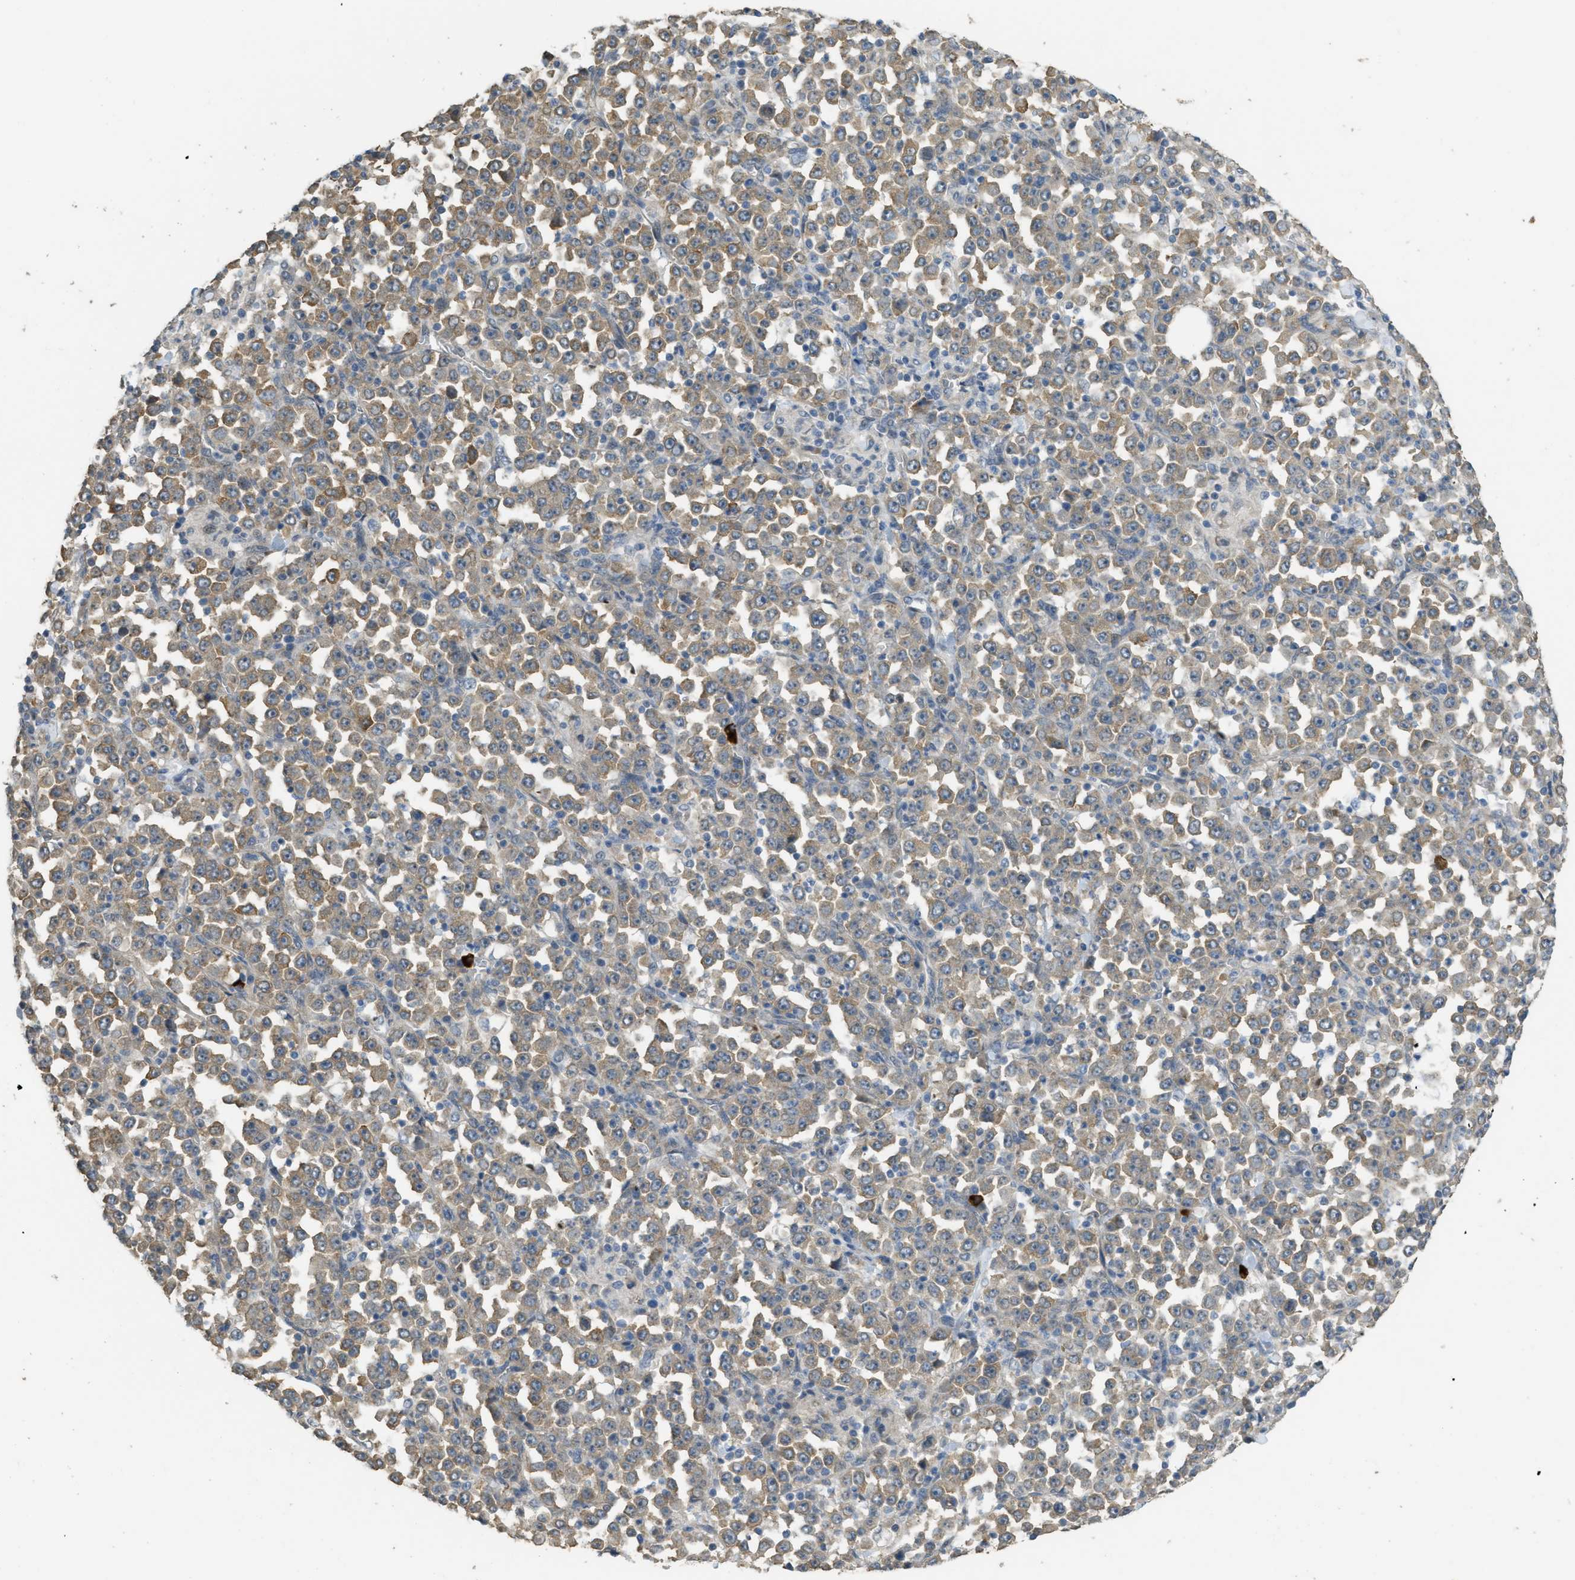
{"staining": {"intensity": "moderate", "quantity": "25%-75%", "location": "cytoplasmic/membranous"}, "tissue": "stomach cancer", "cell_type": "Tumor cells", "image_type": "cancer", "snomed": [{"axis": "morphology", "description": "Normal tissue, NOS"}, {"axis": "morphology", "description": "Adenocarcinoma, NOS"}, {"axis": "topography", "description": "Stomach, upper"}, {"axis": "topography", "description": "Stomach"}], "caption": "This is a micrograph of IHC staining of stomach adenocarcinoma, which shows moderate expression in the cytoplasmic/membranous of tumor cells.", "gene": "IGF2BP2", "patient": {"sex": "male", "age": 59}}